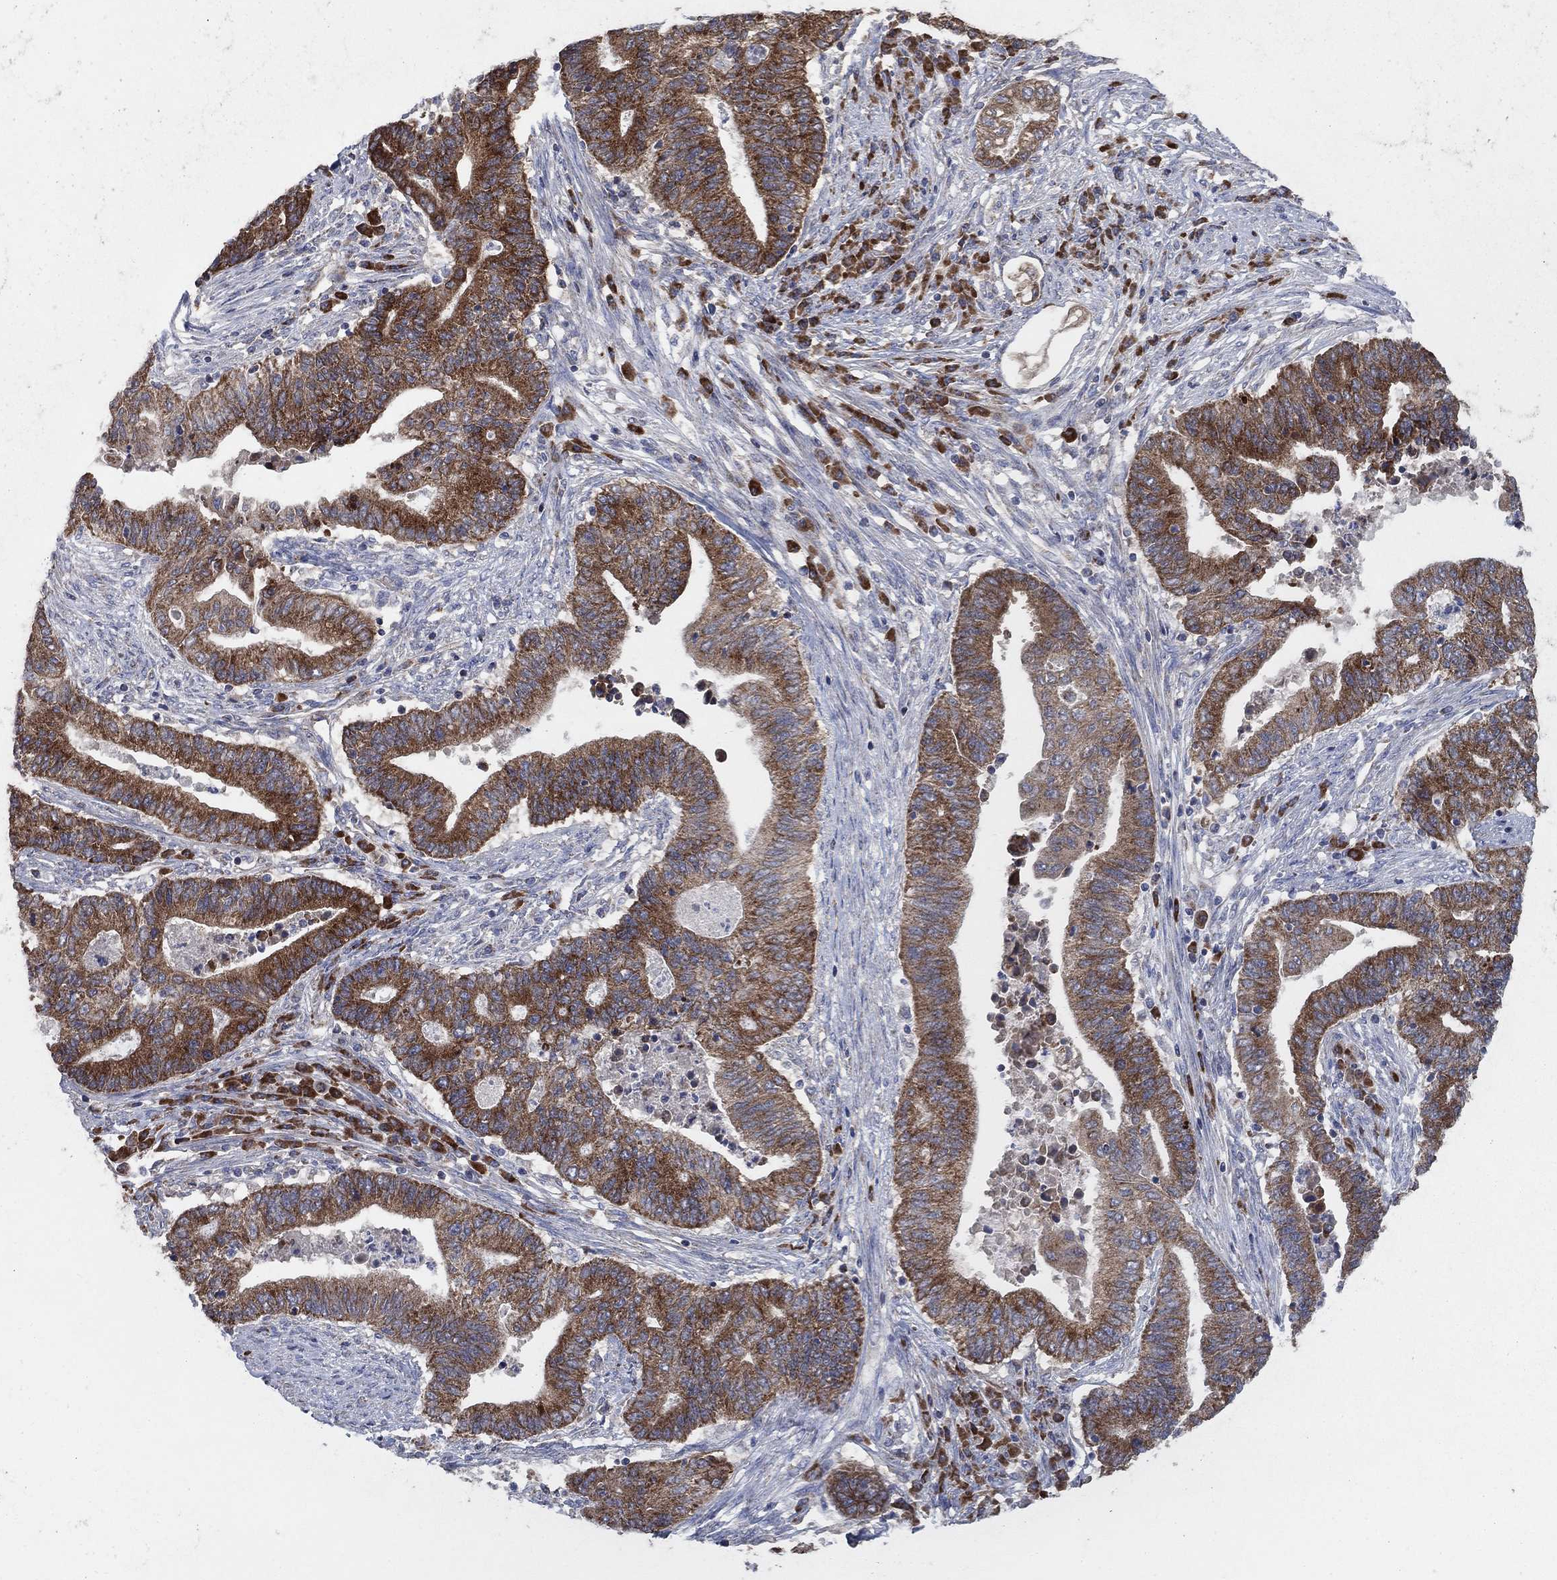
{"staining": {"intensity": "strong", "quantity": "25%-75%", "location": "cytoplasmic/membranous"}, "tissue": "endometrial cancer", "cell_type": "Tumor cells", "image_type": "cancer", "snomed": [{"axis": "morphology", "description": "Adenocarcinoma, NOS"}, {"axis": "topography", "description": "Uterus"}, {"axis": "topography", "description": "Endometrium"}], "caption": "Endometrial adenocarcinoma was stained to show a protein in brown. There is high levels of strong cytoplasmic/membranous staining in approximately 25%-75% of tumor cells.", "gene": "HID1", "patient": {"sex": "female", "age": 54}}